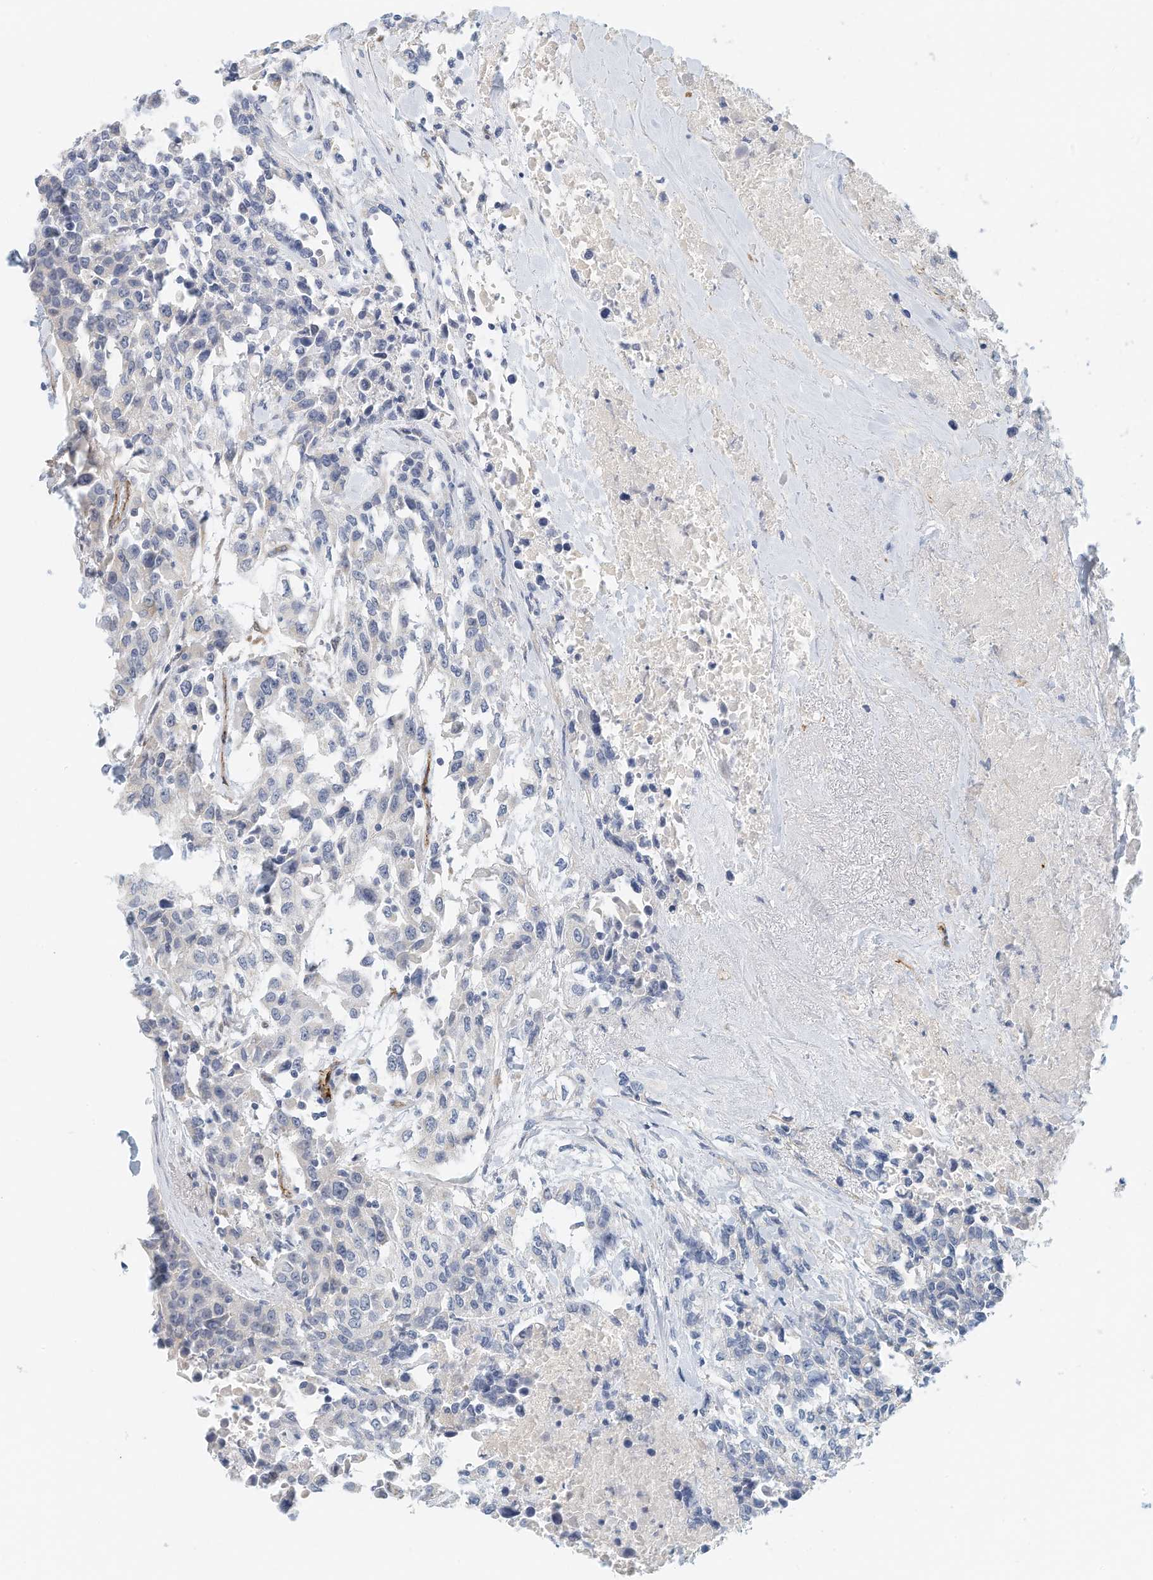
{"staining": {"intensity": "negative", "quantity": "none", "location": "none"}, "tissue": "urothelial cancer", "cell_type": "Tumor cells", "image_type": "cancer", "snomed": [{"axis": "morphology", "description": "Urothelial carcinoma, High grade"}, {"axis": "topography", "description": "Urinary bladder"}], "caption": "High power microscopy micrograph of an immunohistochemistry (IHC) photomicrograph of urothelial cancer, revealing no significant expression in tumor cells.", "gene": "ARHGAP28", "patient": {"sex": "female", "age": 80}}